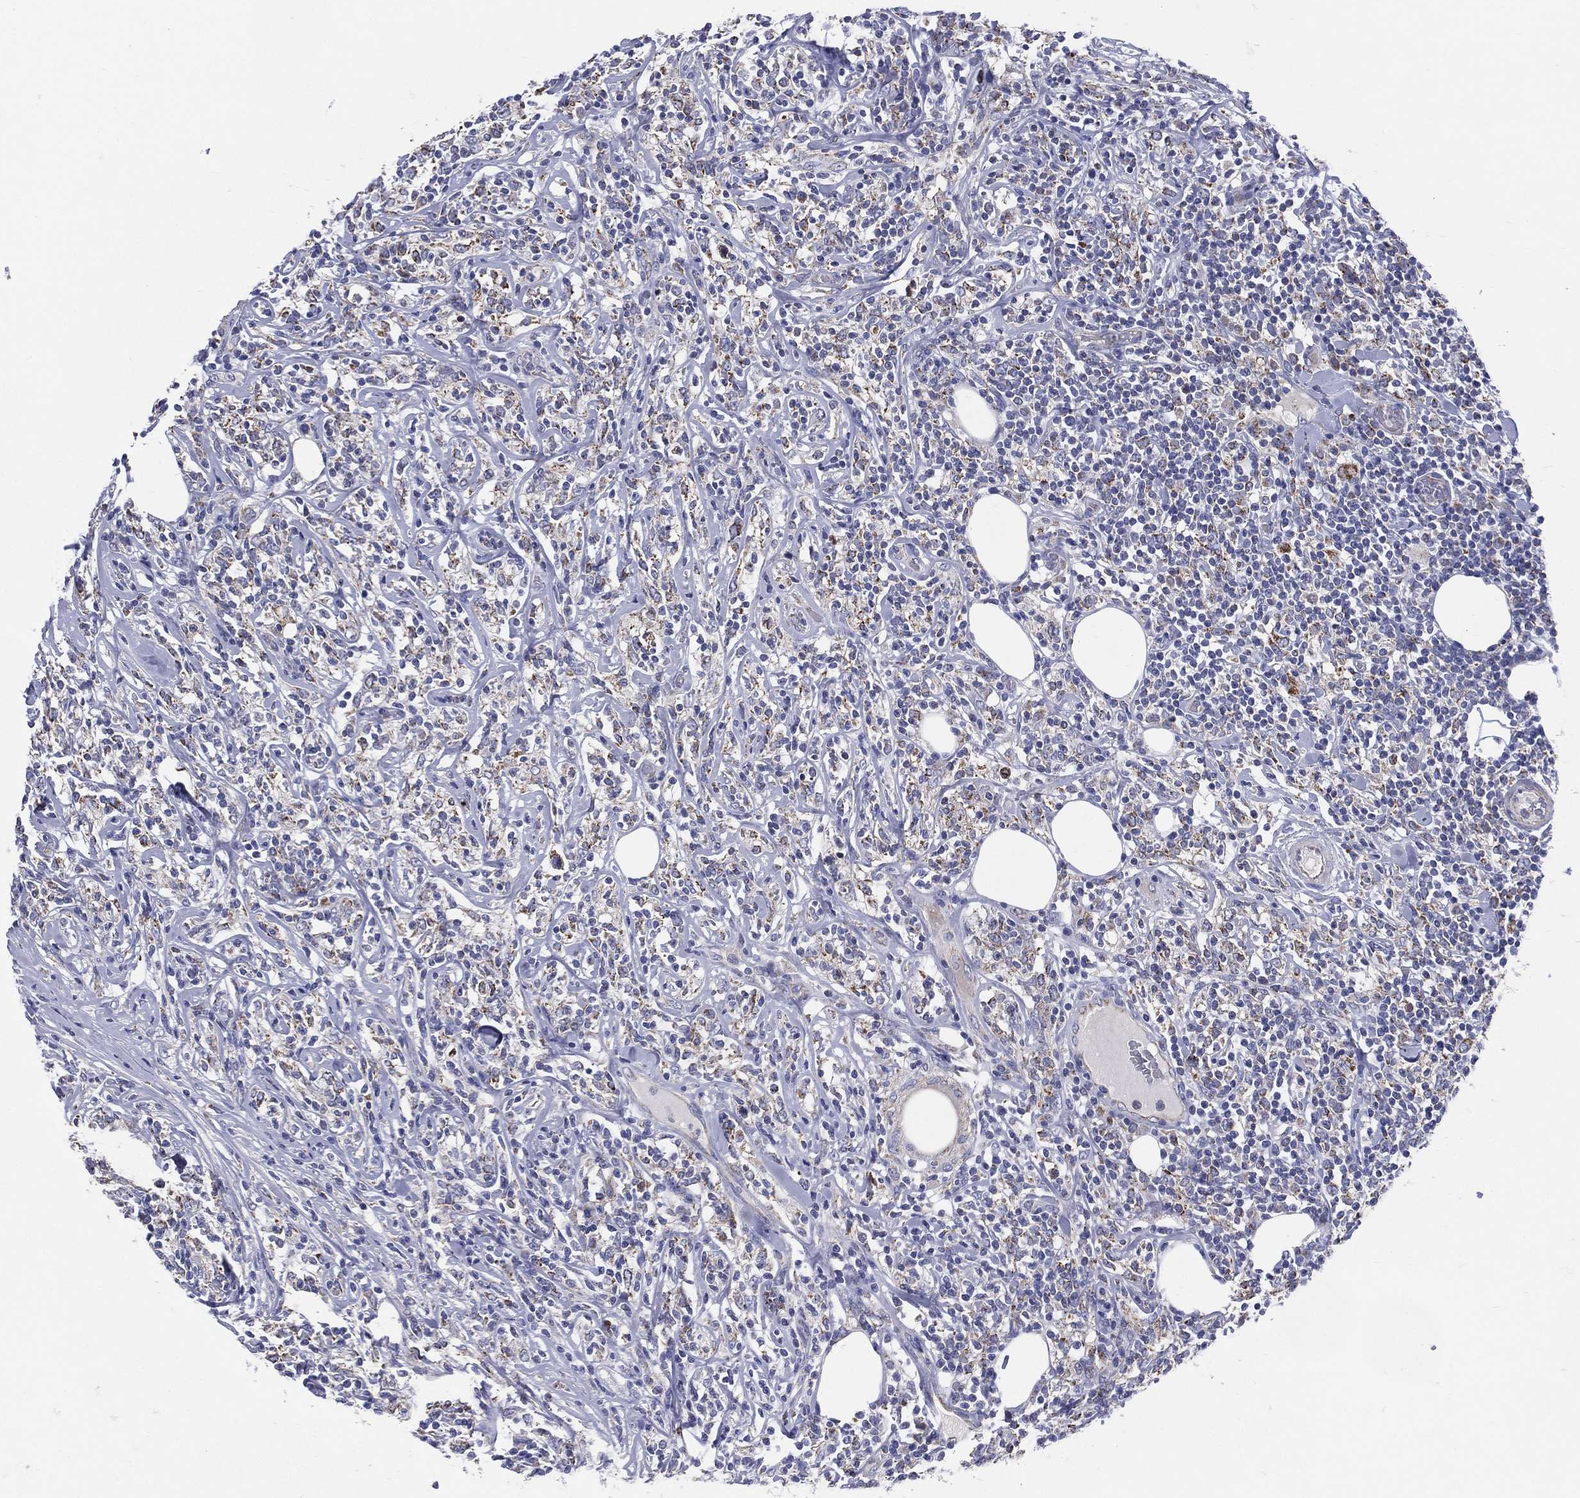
{"staining": {"intensity": "negative", "quantity": "none", "location": "none"}, "tissue": "lymphoma", "cell_type": "Tumor cells", "image_type": "cancer", "snomed": [{"axis": "morphology", "description": "Malignant lymphoma, non-Hodgkin's type, High grade"}, {"axis": "topography", "description": "Lymph node"}], "caption": "Immunohistochemical staining of human lymphoma shows no significant positivity in tumor cells.", "gene": "PWWP3A", "patient": {"sex": "female", "age": 84}}